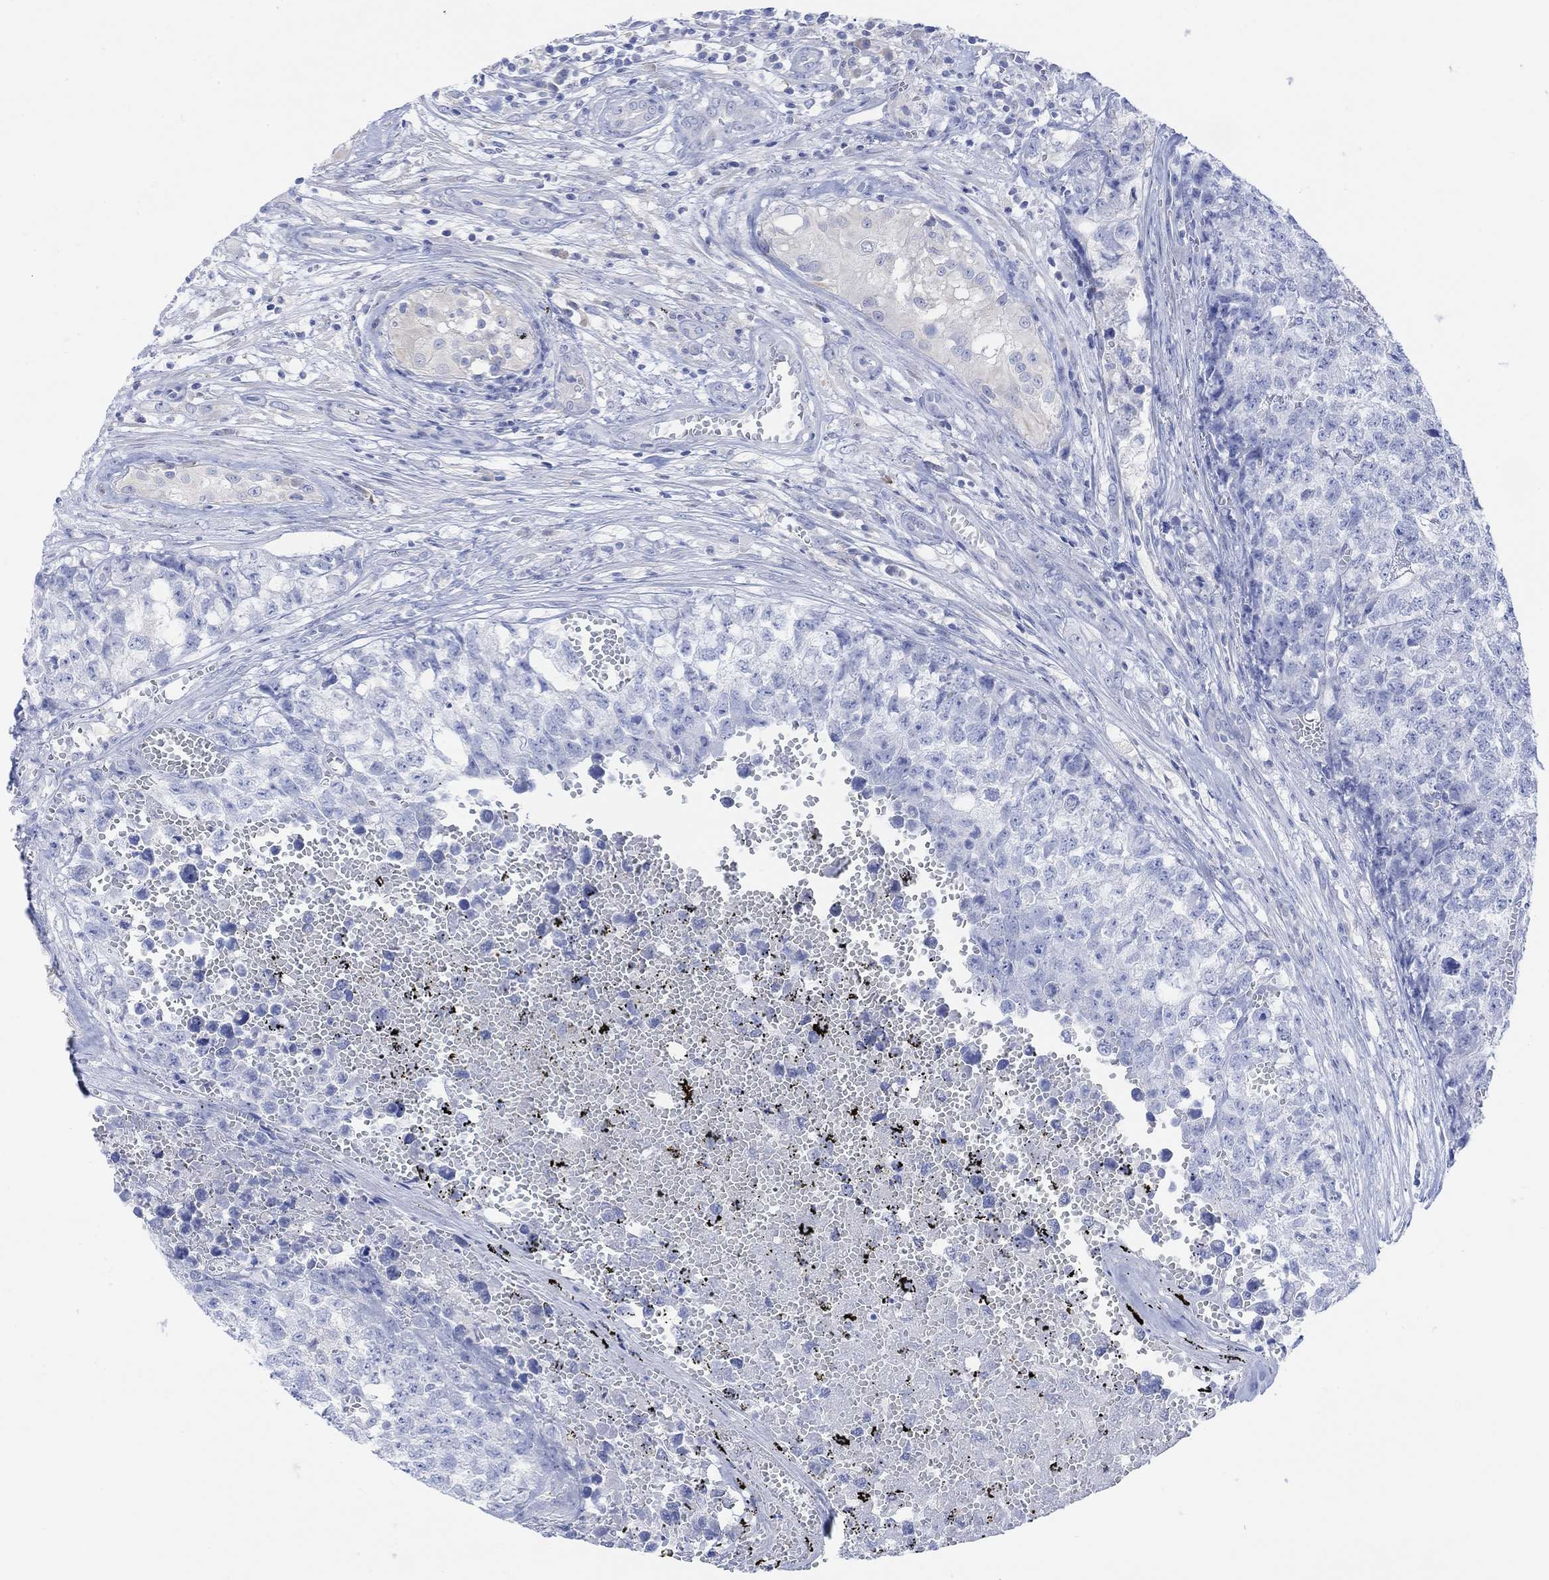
{"staining": {"intensity": "negative", "quantity": "none", "location": "none"}, "tissue": "testis cancer", "cell_type": "Tumor cells", "image_type": "cancer", "snomed": [{"axis": "morphology", "description": "Seminoma, NOS"}, {"axis": "morphology", "description": "Carcinoma, Embryonal, NOS"}, {"axis": "topography", "description": "Testis"}], "caption": "Tumor cells are negative for protein expression in human testis seminoma. Nuclei are stained in blue.", "gene": "GNG13", "patient": {"sex": "male", "age": 22}}